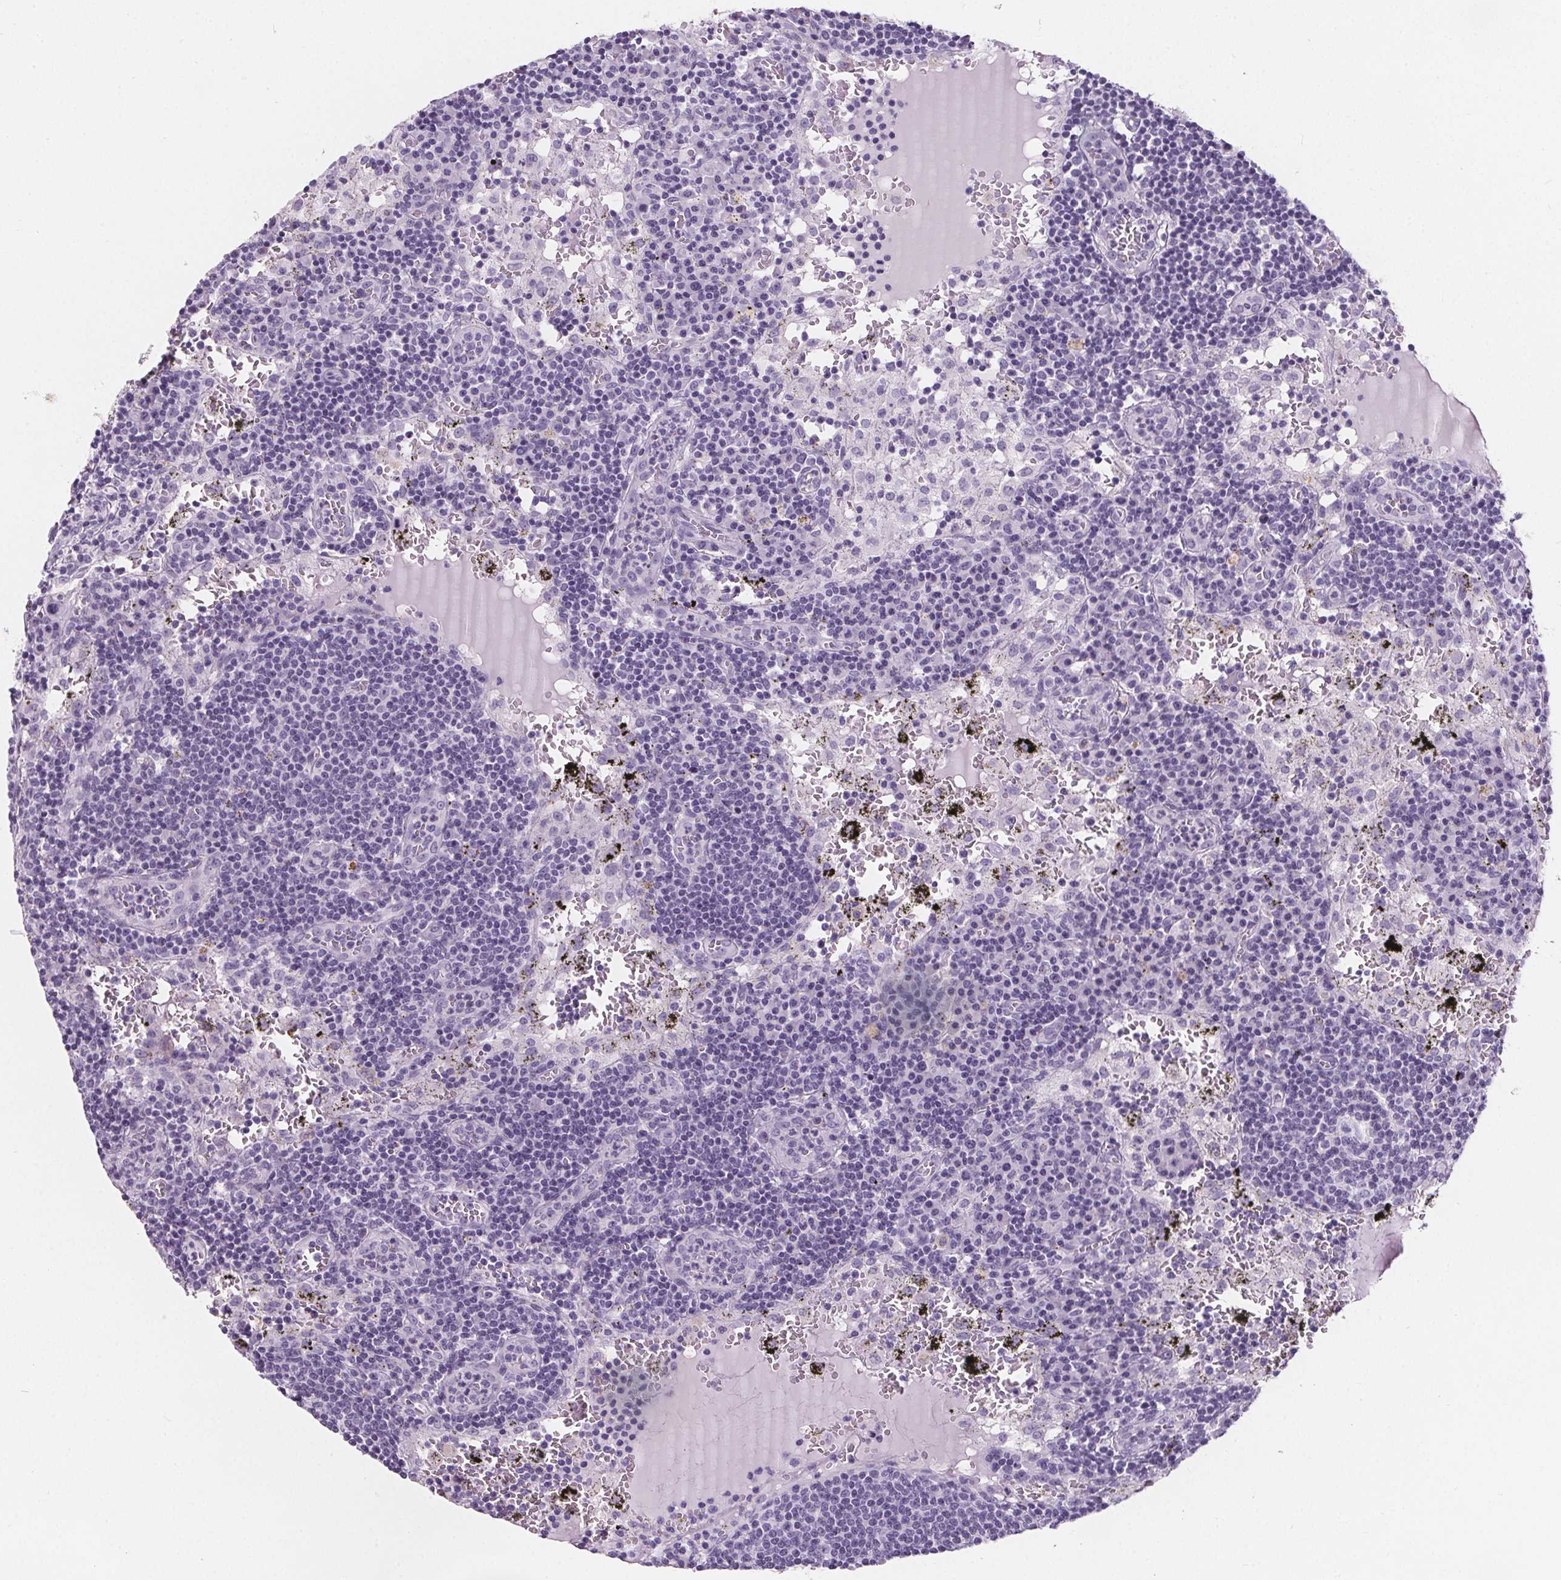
{"staining": {"intensity": "negative", "quantity": "none", "location": "none"}, "tissue": "lymph node", "cell_type": "Germinal center cells", "image_type": "normal", "snomed": [{"axis": "morphology", "description": "Normal tissue, NOS"}, {"axis": "topography", "description": "Lymph node"}], "caption": "The histopathology image demonstrates no staining of germinal center cells in normal lymph node. Brightfield microscopy of immunohistochemistry (IHC) stained with DAB (3,3'-diaminobenzidine) (brown) and hematoxylin (blue), captured at high magnification.", "gene": "ADRB1", "patient": {"sex": "male", "age": 62}}